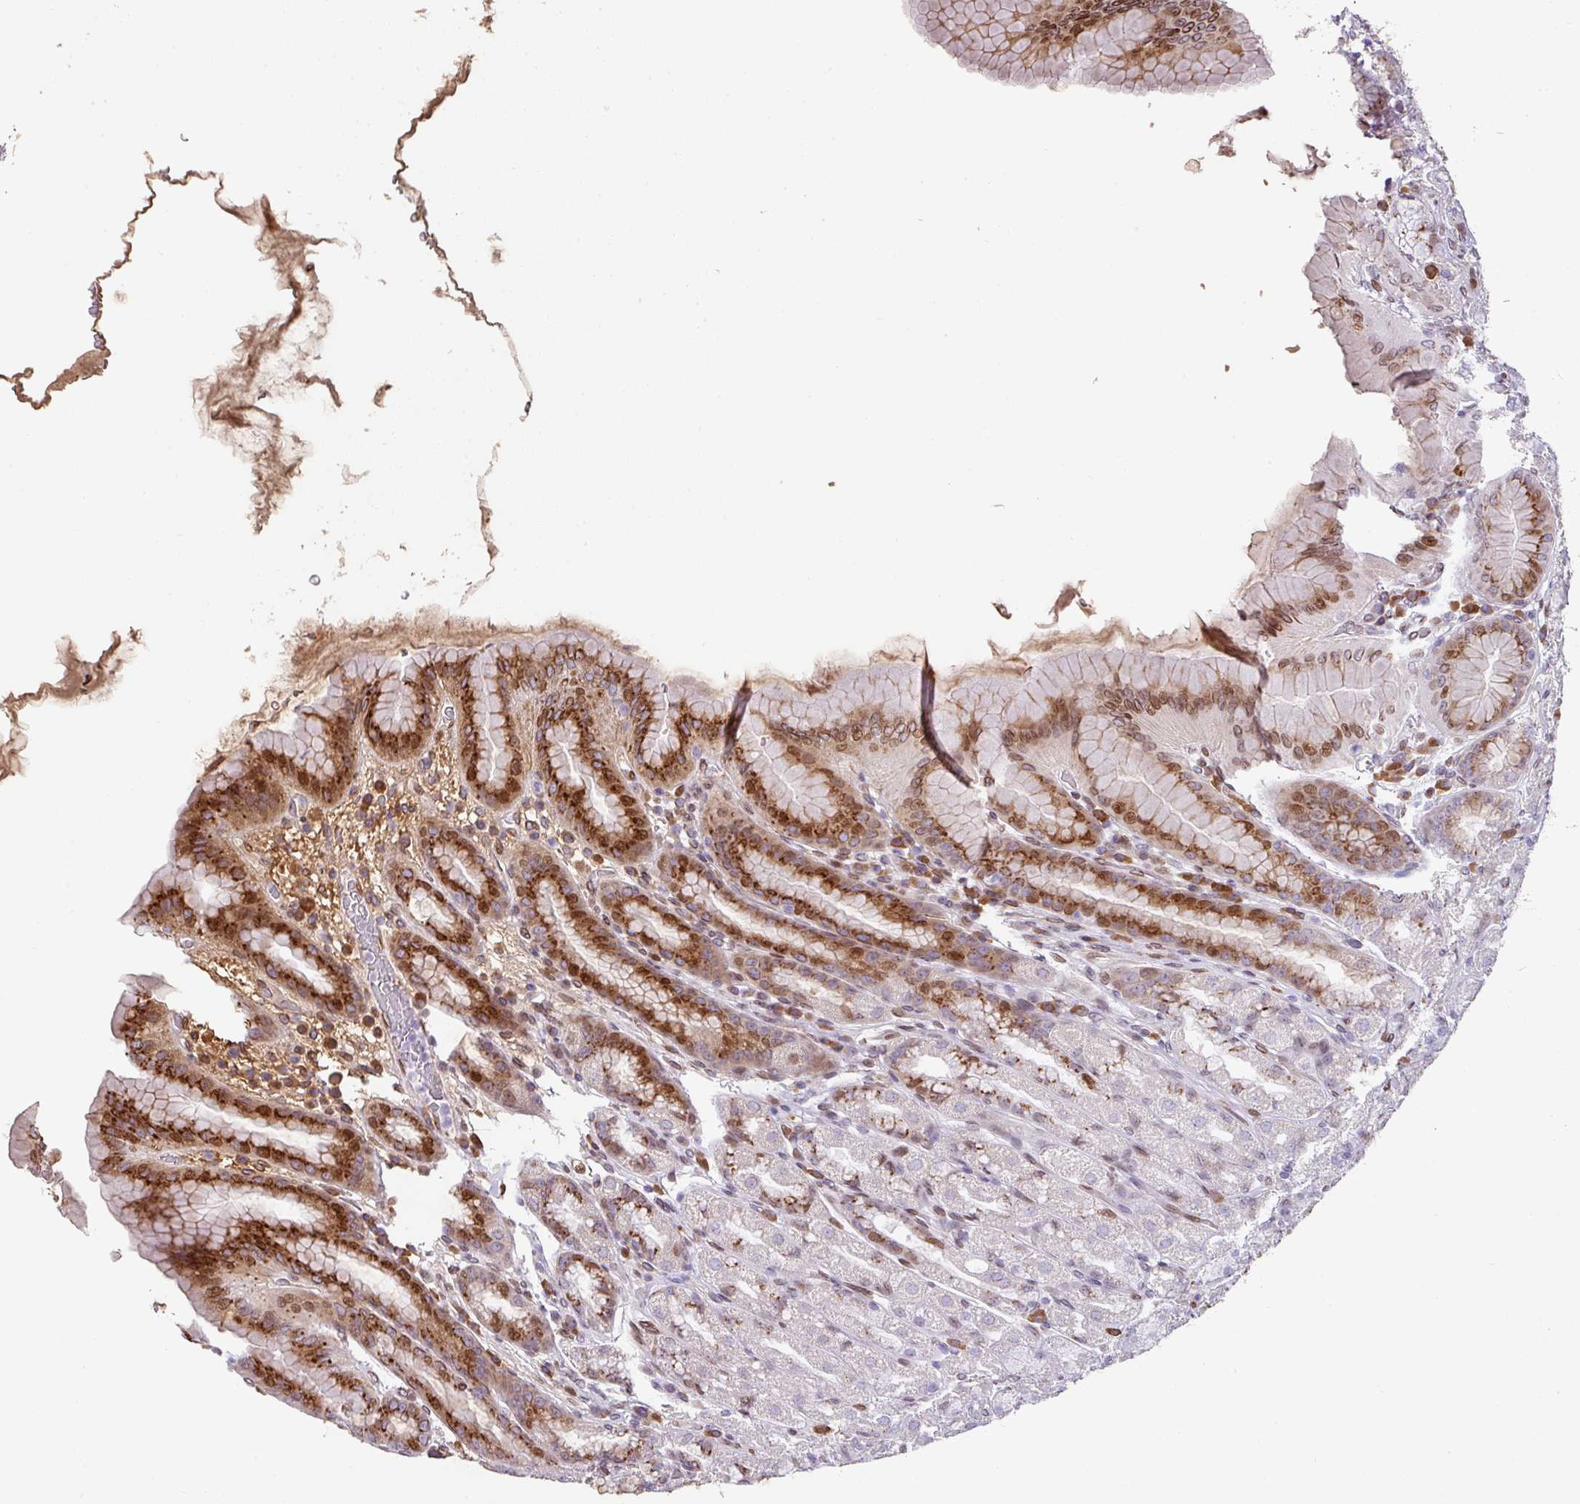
{"staining": {"intensity": "moderate", "quantity": "25%-75%", "location": "cytoplasmic/membranous,nuclear"}, "tissue": "stomach", "cell_type": "Glandular cells", "image_type": "normal", "snomed": [{"axis": "morphology", "description": "Normal tissue, NOS"}, {"axis": "topography", "description": "Stomach, upper"}, {"axis": "topography", "description": "Stomach"}], "caption": "Protein expression analysis of normal human stomach reveals moderate cytoplasmic/membranous,nuclear positivity in approximately 25%-75% of glandular cells. The protein is stained brown, and the nuclei are stained in blue (DAB (3,3'-diaminobenzidine) IHC with brightfield microscopy, high magnification).", "gene": "PLK1", "patient": {"sex": "male", "age": 68}}